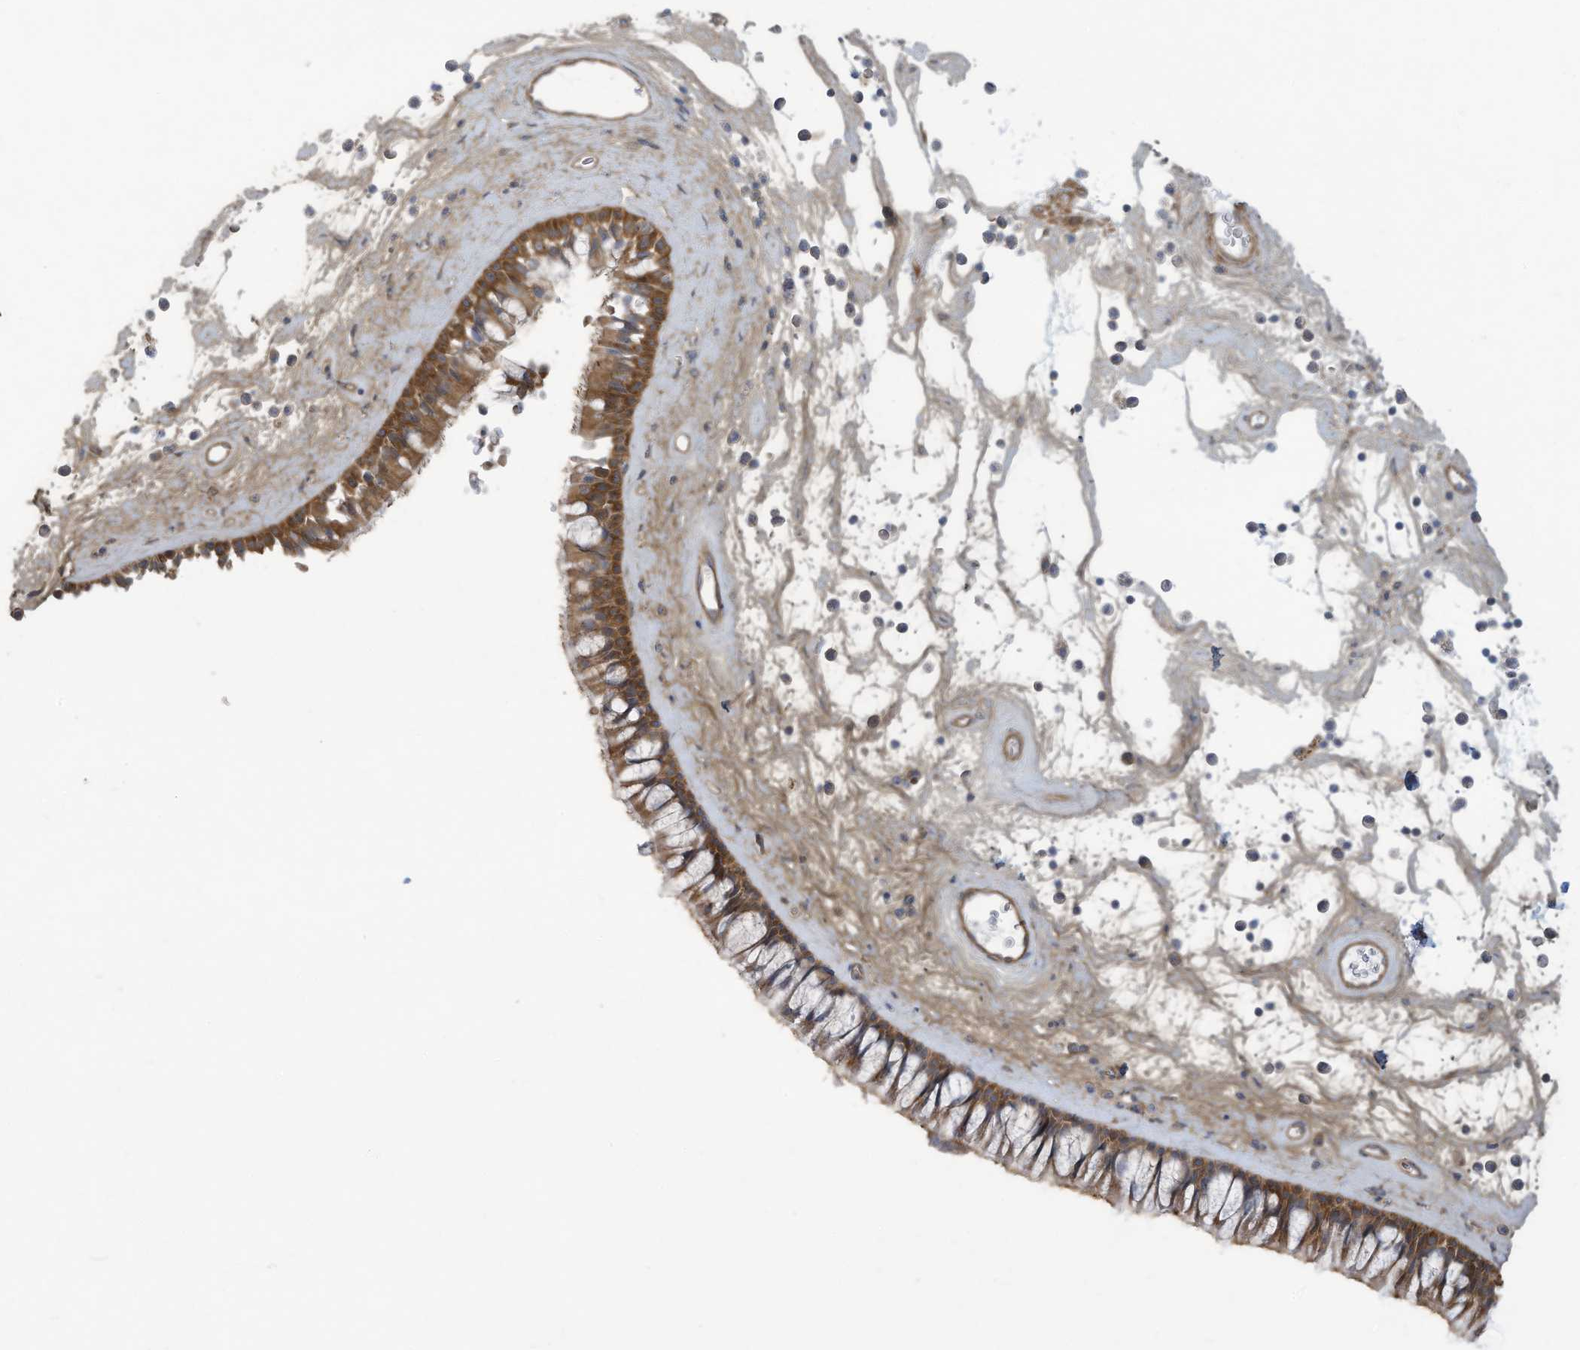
{"staining": {"intensity": "moderate", "quantity": ">75%", "location": "cytoplasmic/membranous"}, "tissue": "nasopharynx", "cell_type": "Respiratory epithelial cells", "image_type": "normal", "snomed": [{"axis": "morphology", "description": "Normal tissue, NOS"}, {"axis": "topography", "description": "Nasopharynx"}], "caption": "Human nasopharynx stained with a brown dye displays moderate cytoplasmic/membranous positive expression in about >75% of respiratory epithelial cells.", "gene": "ADI1", "patient": {"sex": "male", "age": 64}}